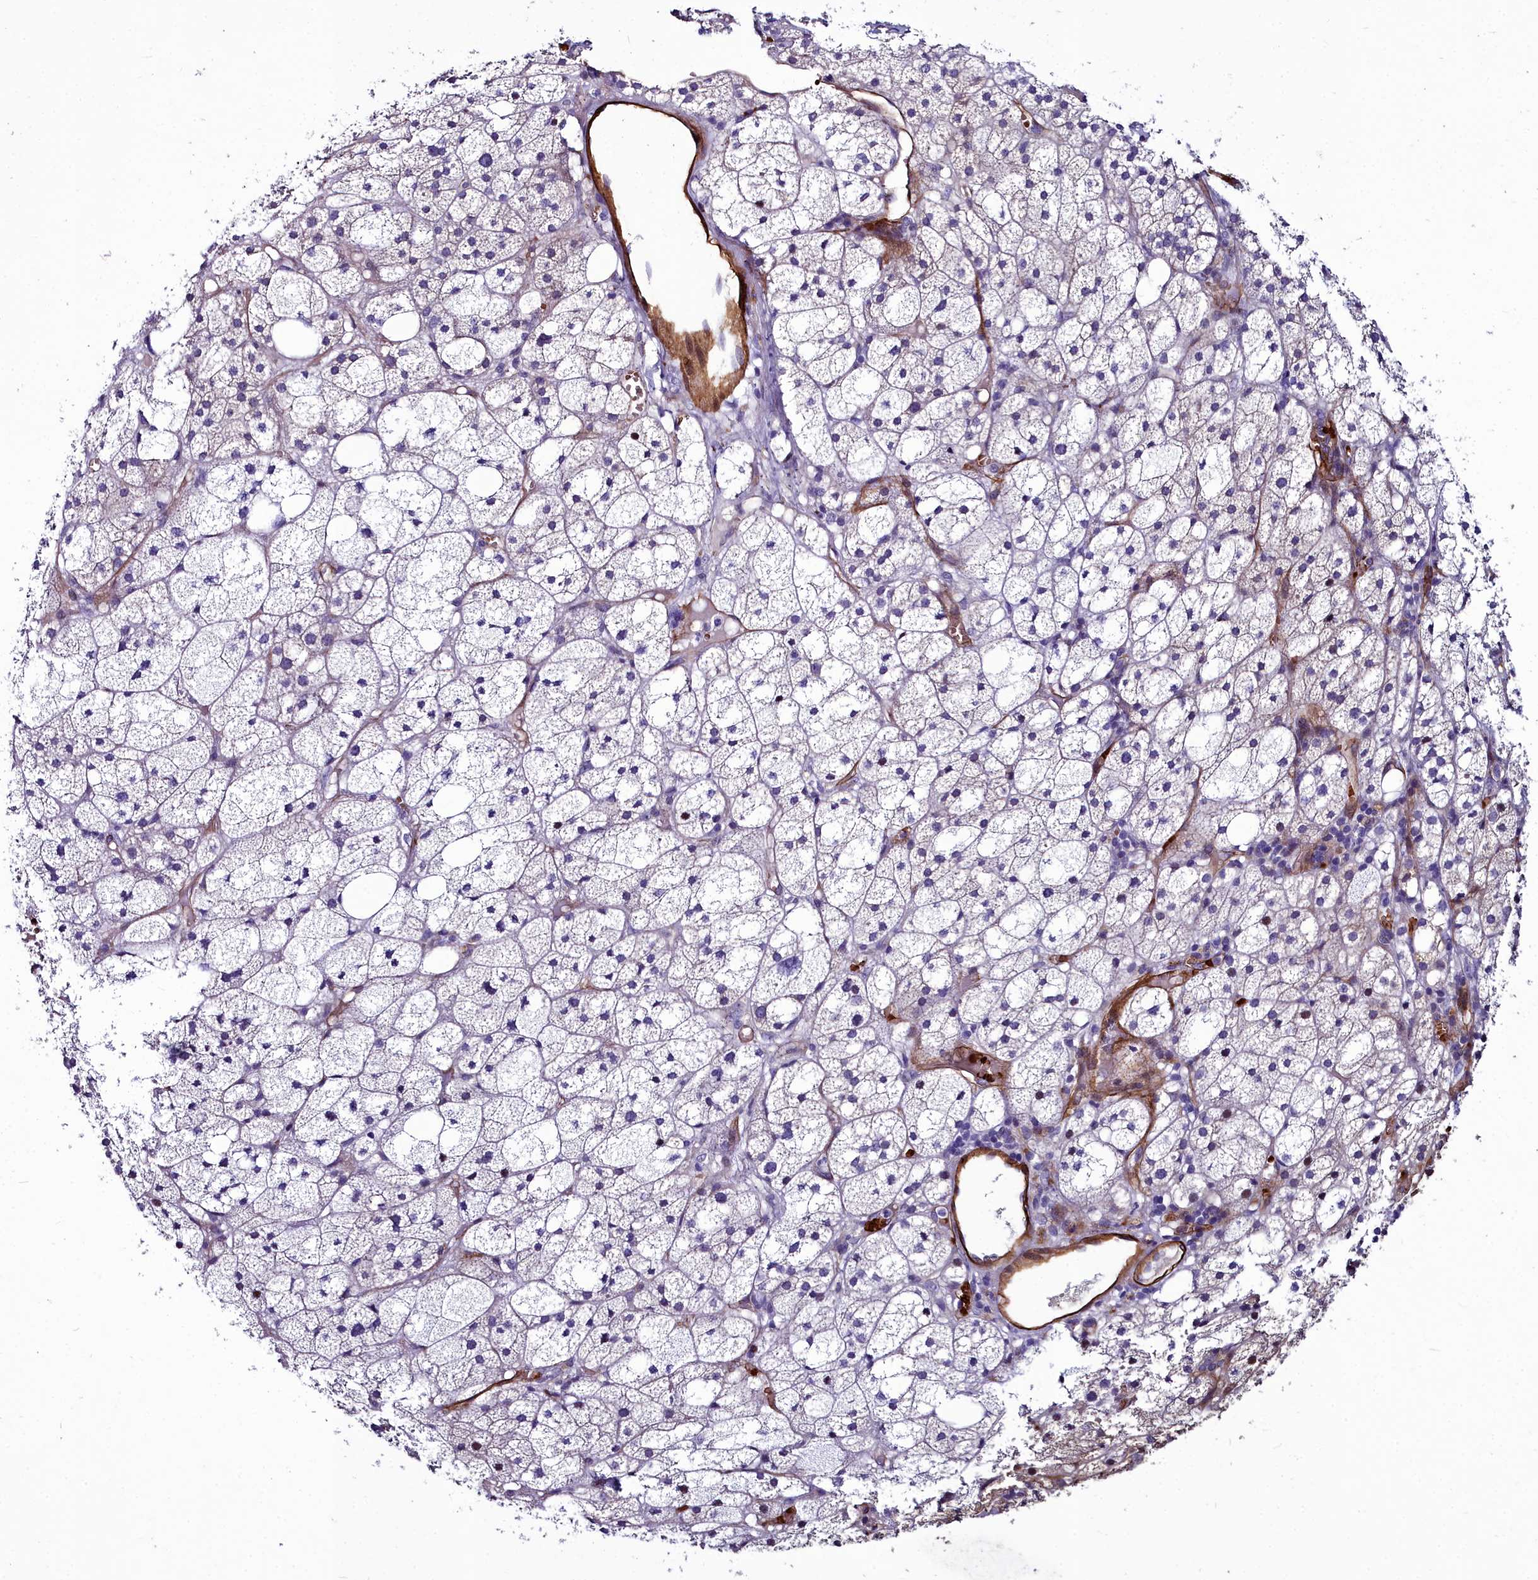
{"staining": {"intensity": "negative", "quantity": "none", "location": "none"}, "tissue": "adrenal gland", "cell_type": "Glandular cells", "image_type": "normal", "snomed": [{"axis": "morphology", "description": "Normal tissue, NOS"}, {"axis": "topography", "description": "Adrenal gland"}], "caption": "Immunohistochemistry of unremarkable human adrenal gland shows no expression in glandular cells.", "gene": "CYP4F11", "patient": {"sex": "female", "age": 61}}